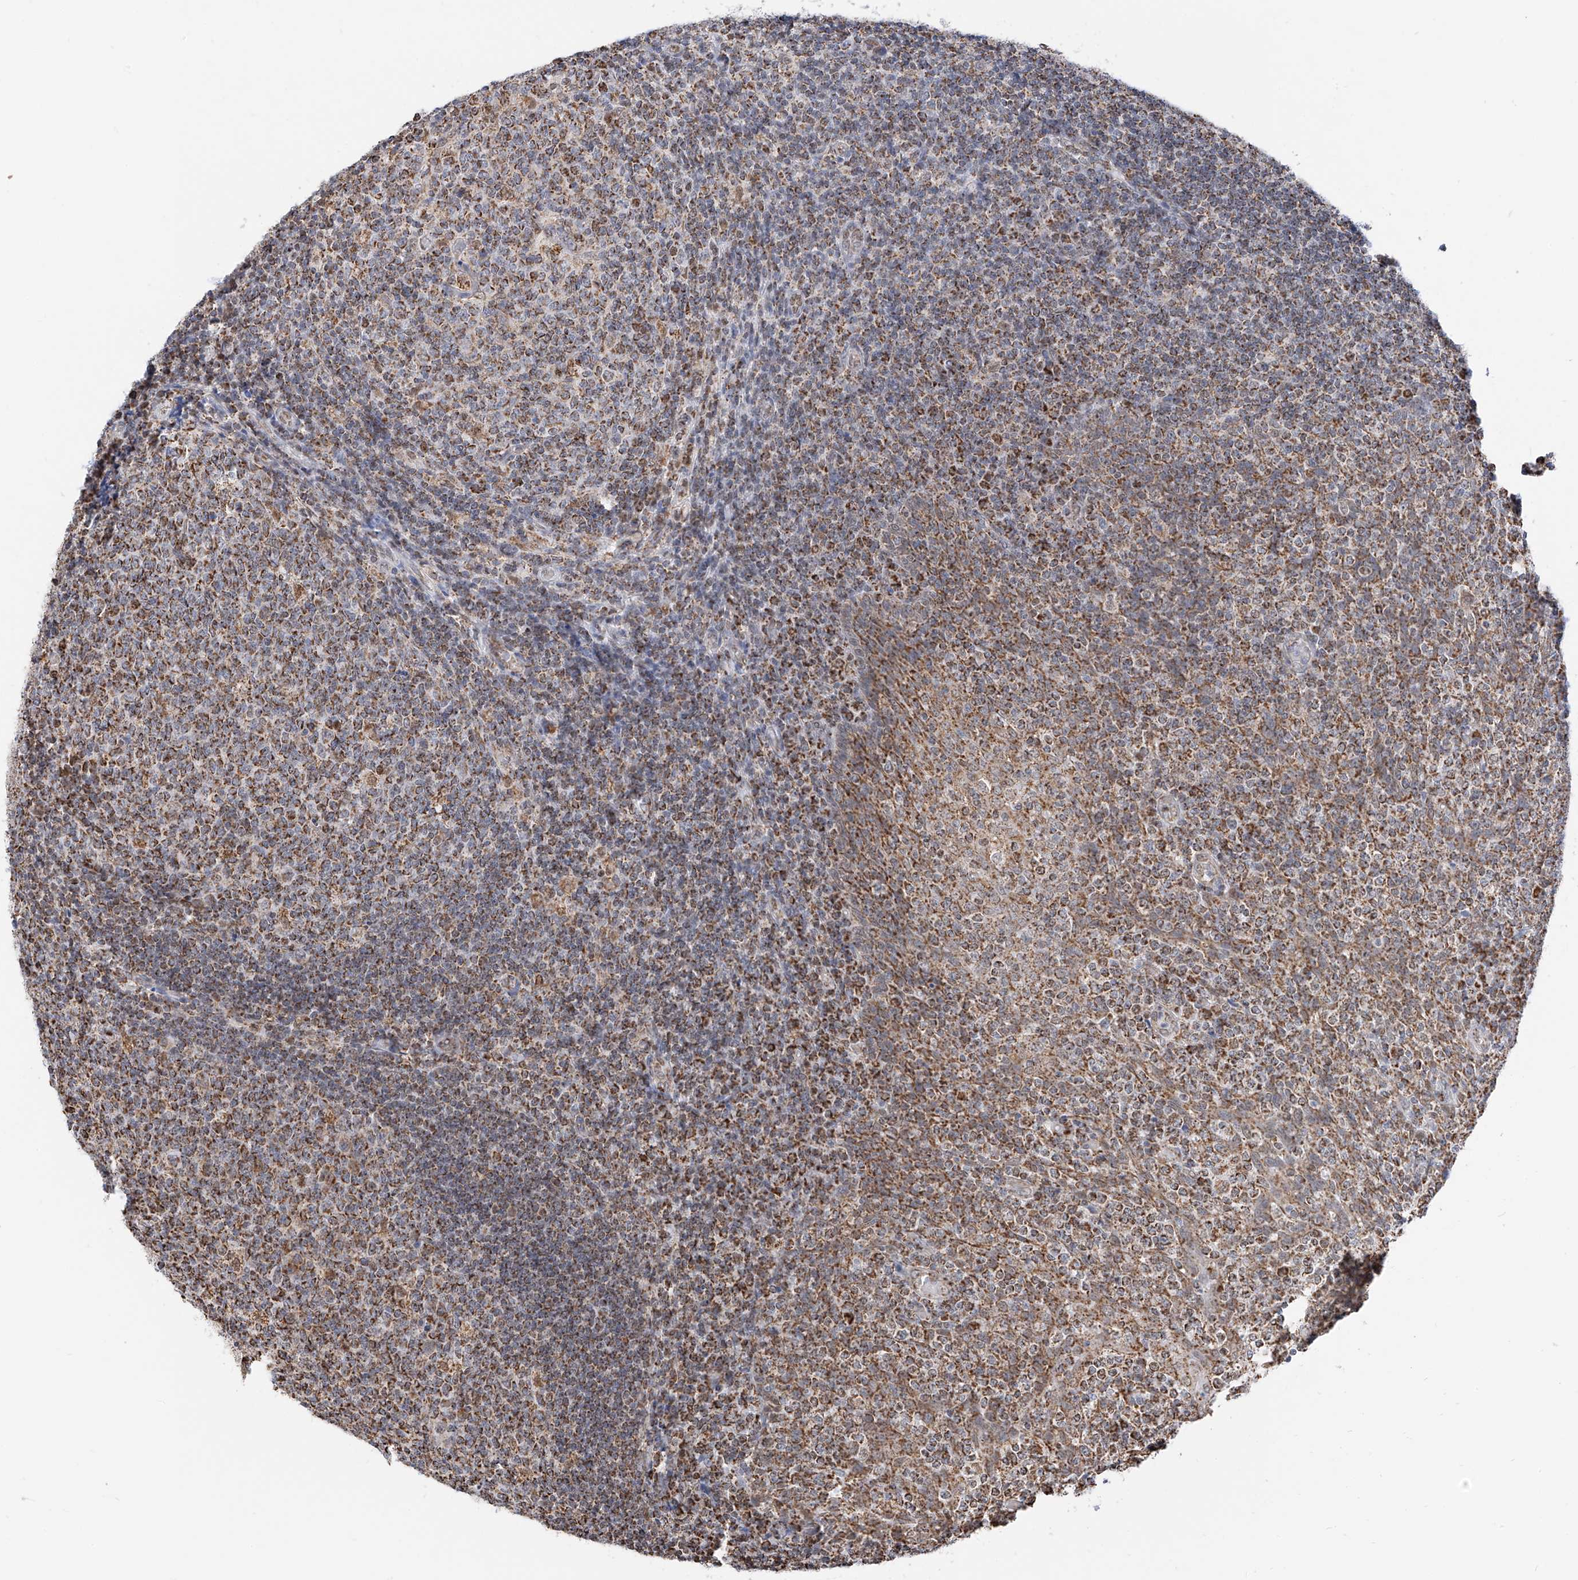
{"staining": {"intensity": "moderate", "quantity": ">75%", "location": "cytoplasmic/membranous"}, "tissue": "tonsil", "cell_type": "Germinal center cells", "image_type": "normal", "snomed": [{"axis": "morphology", "description": "Normal tissue, NOS"}, {"axis": "topography", "description": "Tonsil"}], "caption": "DAB immunohistochemical staining of benign tonsil reveals moderate cytoplasmic/membranous protein positivity in about >75% of germinal center cells.", "gene": "NALCN", "patient": {"sex": "female", "age": 19}}